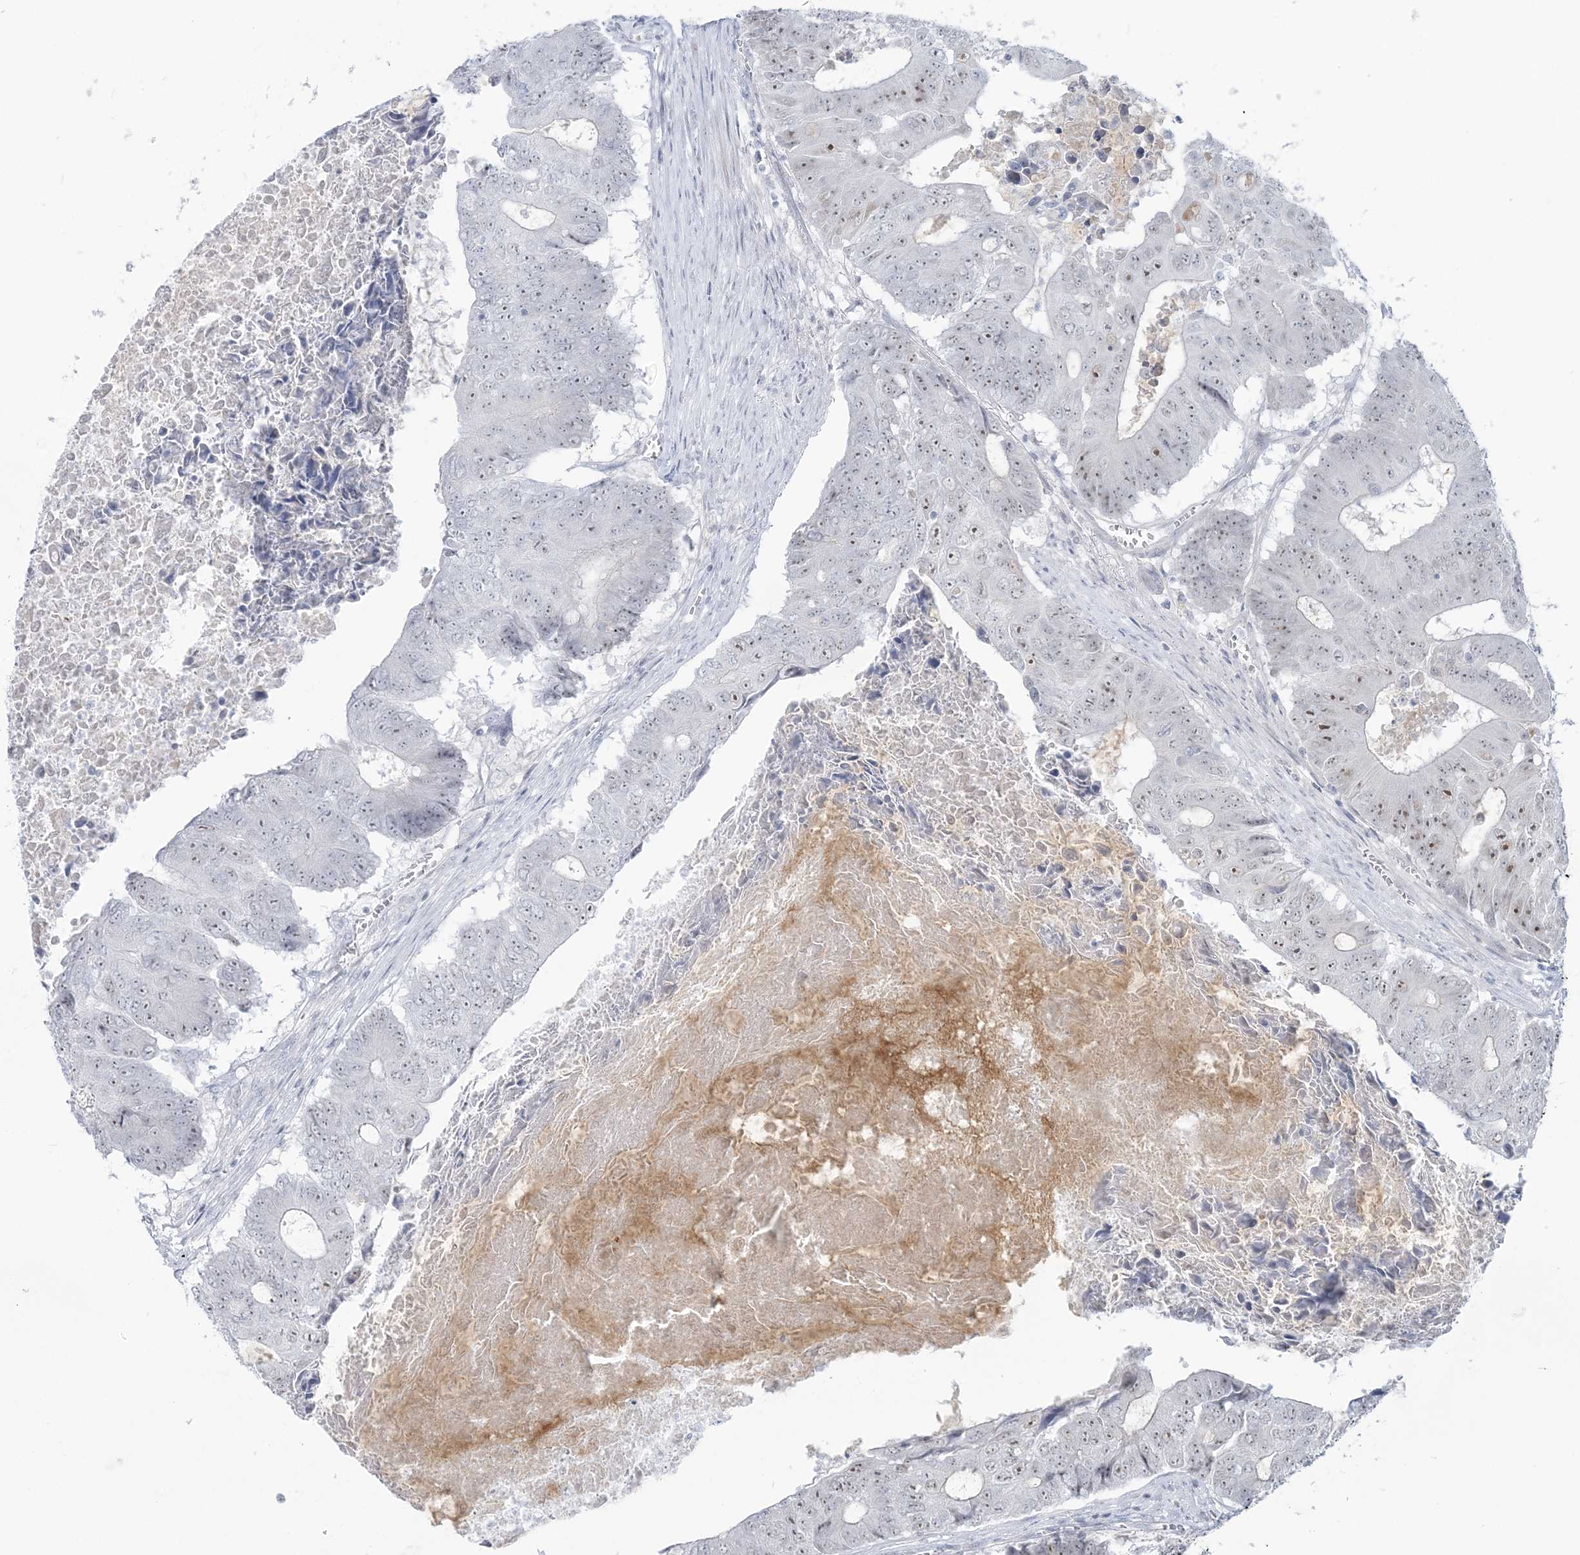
{"staining": {"intensity": "moderate", "quantity": "<25%", "location": "nuclear"}, "tissue": "colorectal cancer", "cell_type": "Tumor cells", "image_type": "cancer", "snomed": [{"axis": "morphology", "description": "Adenocarcinoma, NOS"}, {"axis": "topography", "description": "Colon"}], "caption": "Immunohistochemistry of colorectal cancer shows low levels of moderate nuclear positivity in approximately <25% of tumor cells. Using DAB (brown) and hematoxylin (blue) stains, captured at high magnification using brightfield microscopy.", "gene": "SDAD1", "patient": {"sex": "male", "age": 87}}